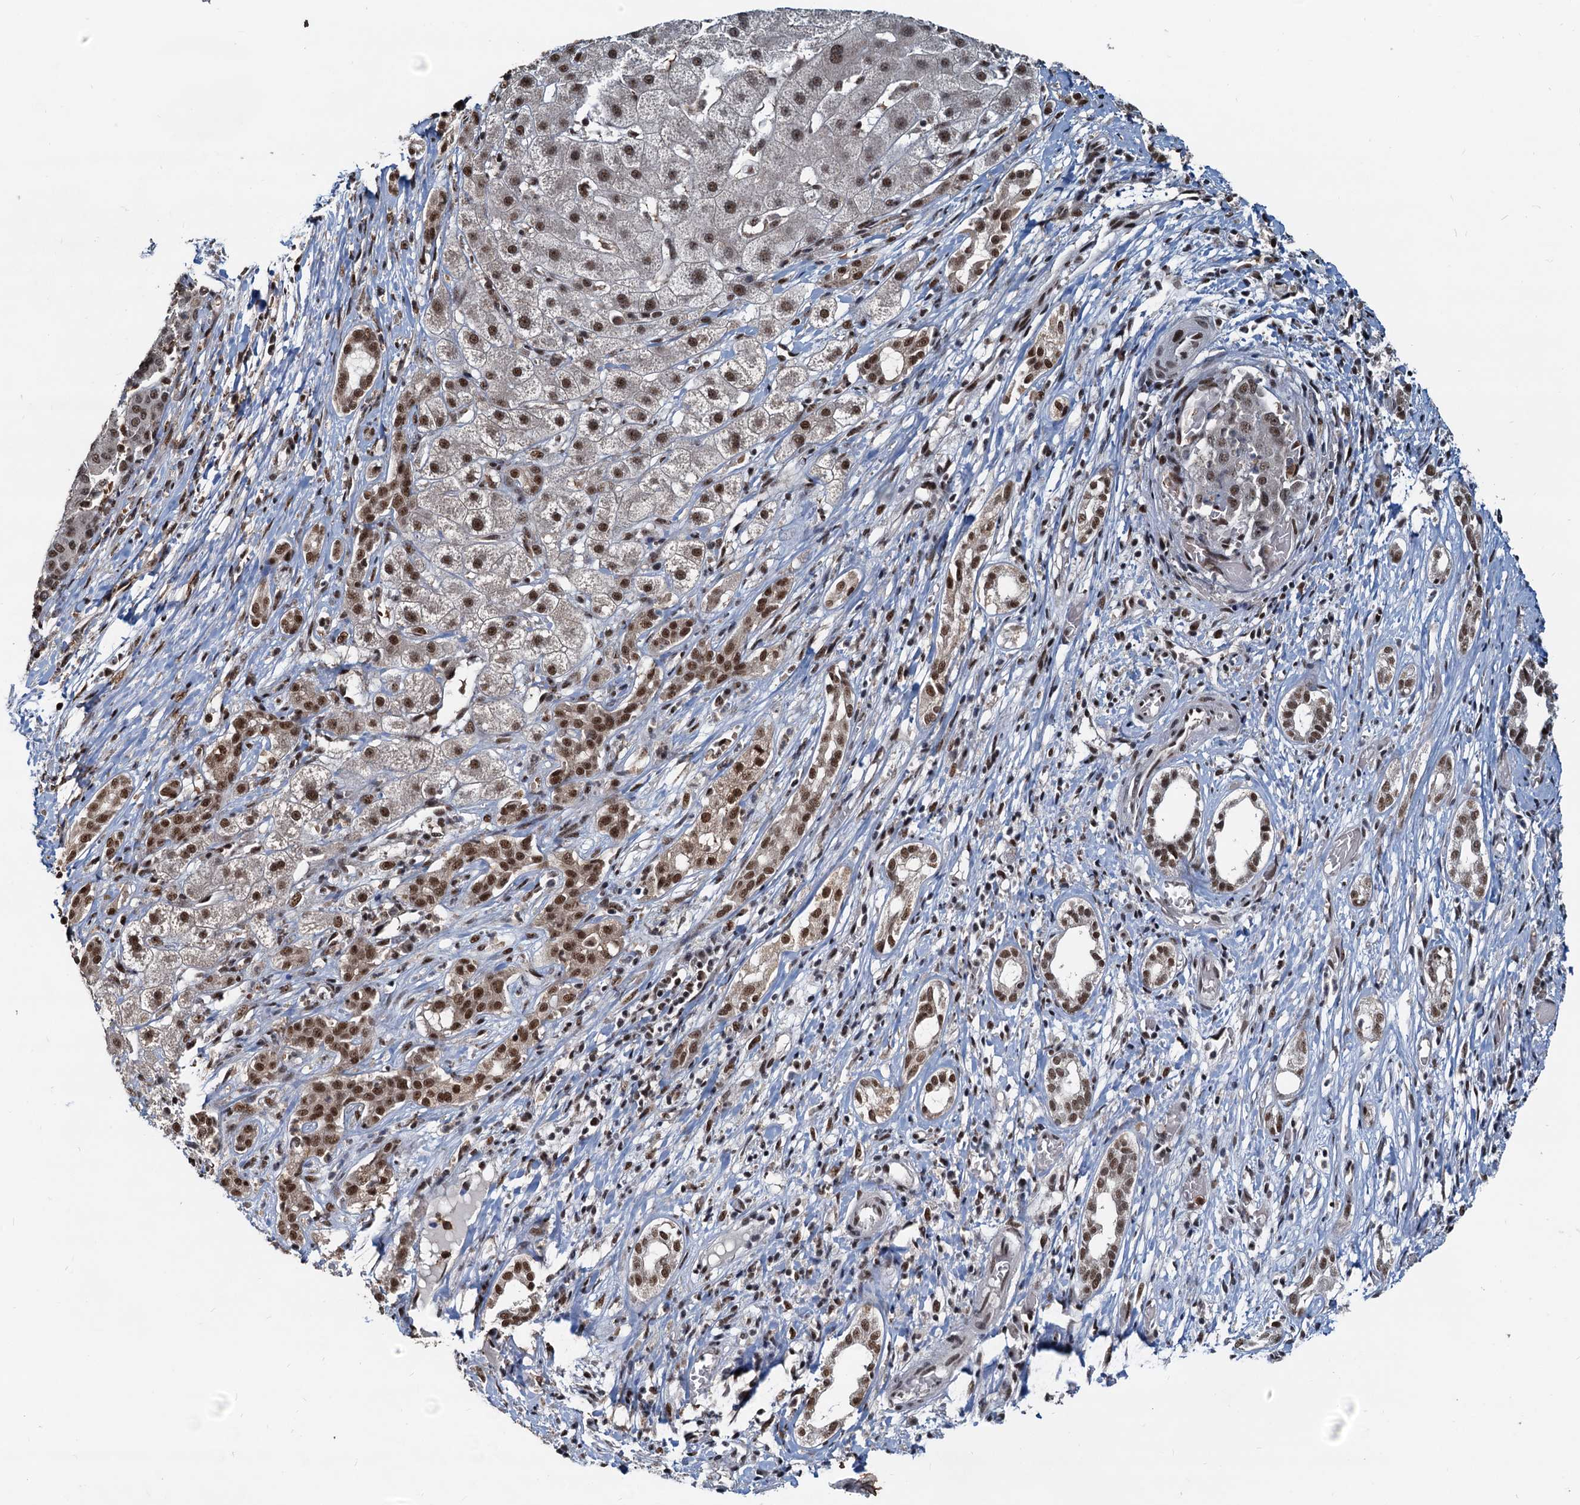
{"staining": {"intensity": "moderate", "quantity": ">75%", "location": "nuclear"}, "tissue": "liver cancer", "cell_type": "Tumor cells", "image_type": "cancer", "snomed": [{"axis": "morphology", "description": "Carcinoma, Hepatocellular, NOS"}, {"axis": "topography", "description": "Liver"}], "caption": "Immunohistochemical staining of liver cancer shows moderate nuclear protein expression in approximately >75% of tumor cells. (IHC, brightfield microscopy, high magnification).", "gene": "RSRC2", "patient": {"sex": "male", "age": 65}}